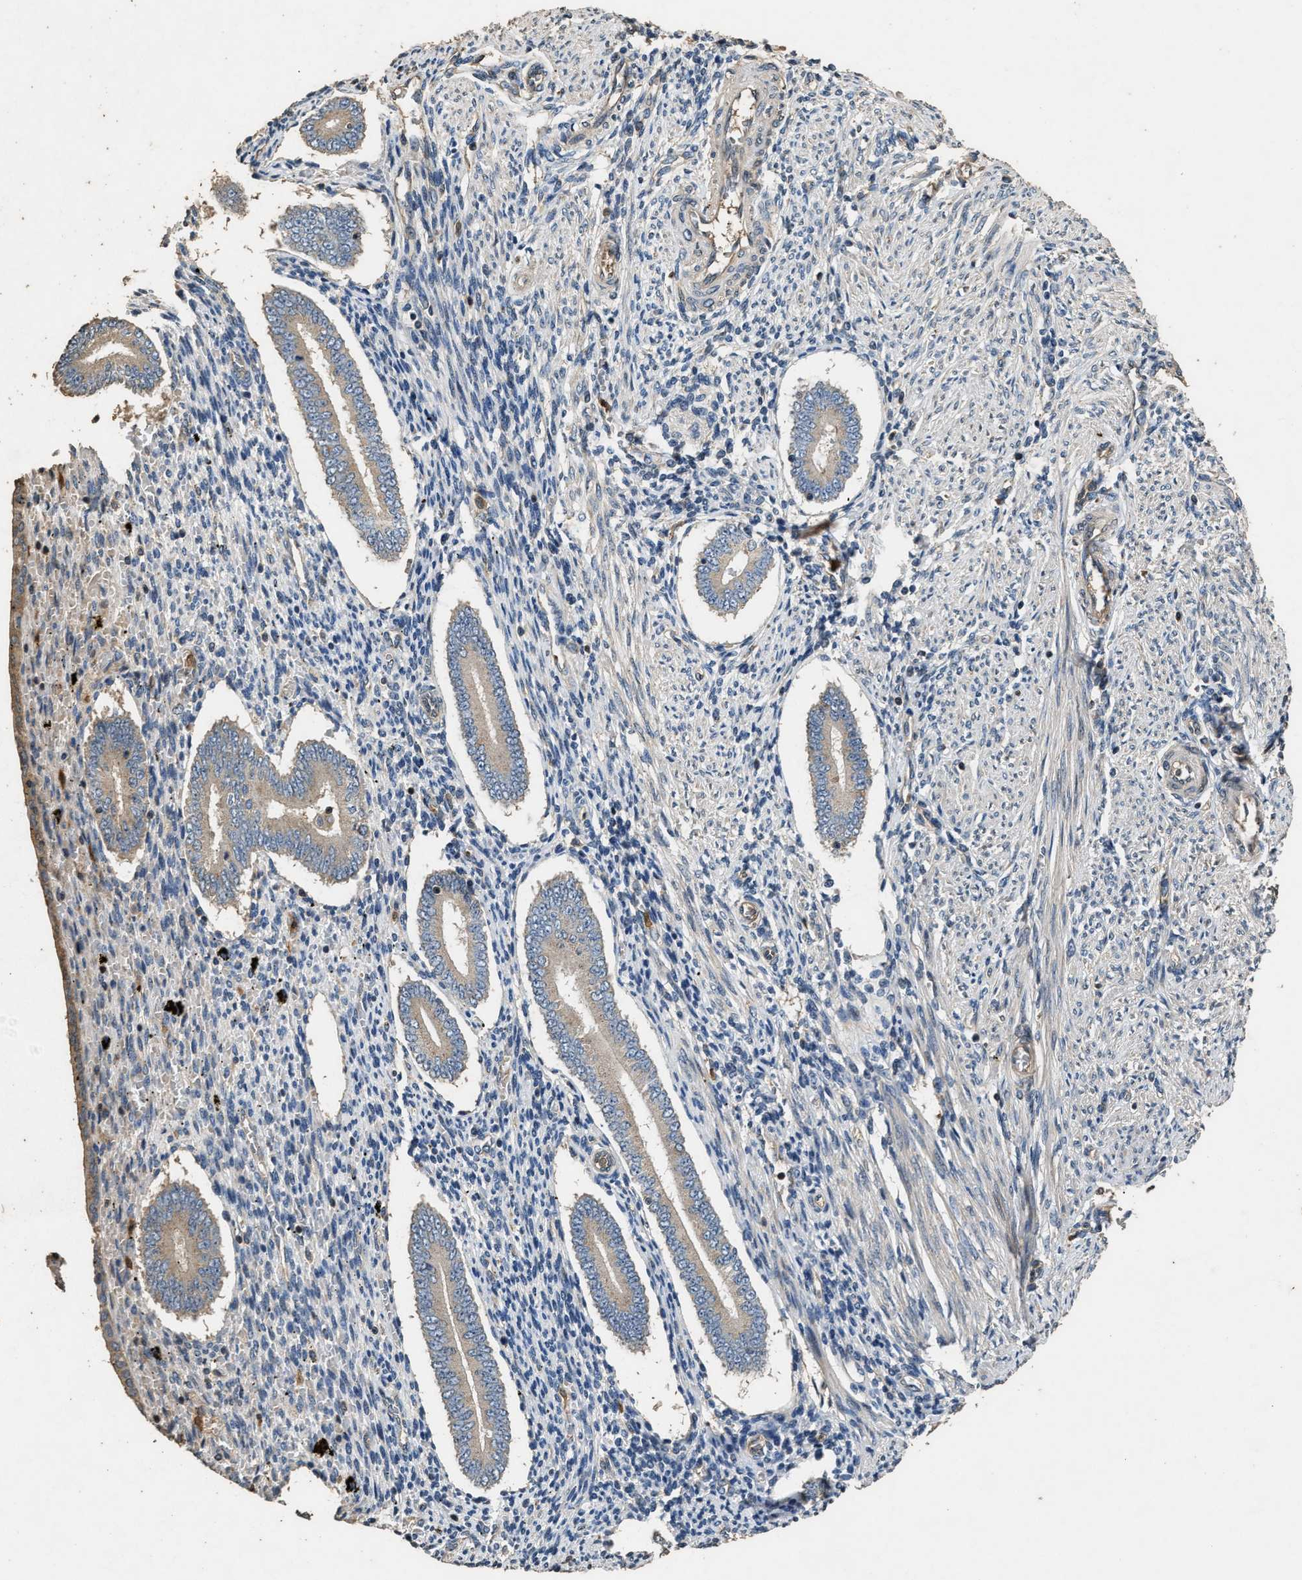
{"staining": {"intensity": "moderate", "quantity": "<25%", "location": "cytoplasmic/membranous"}, "tissue": "endometrium", "cell_type": "Cells in endometrial stroma", "image_type": "normal", "snomed": [{"axis": "morphology", "description": "Normal tissue, NOS"}, {"axis": "topography", "description": "Endometrium"}], "caption": "This image reveals IHC staining of normal endometrium, with low moderate cytoplasmic/membranous staining in approximately <25% of cells in endometrial stroma.", "gene": "CHUK", "patient": {"sex": "female", "age": 42}}